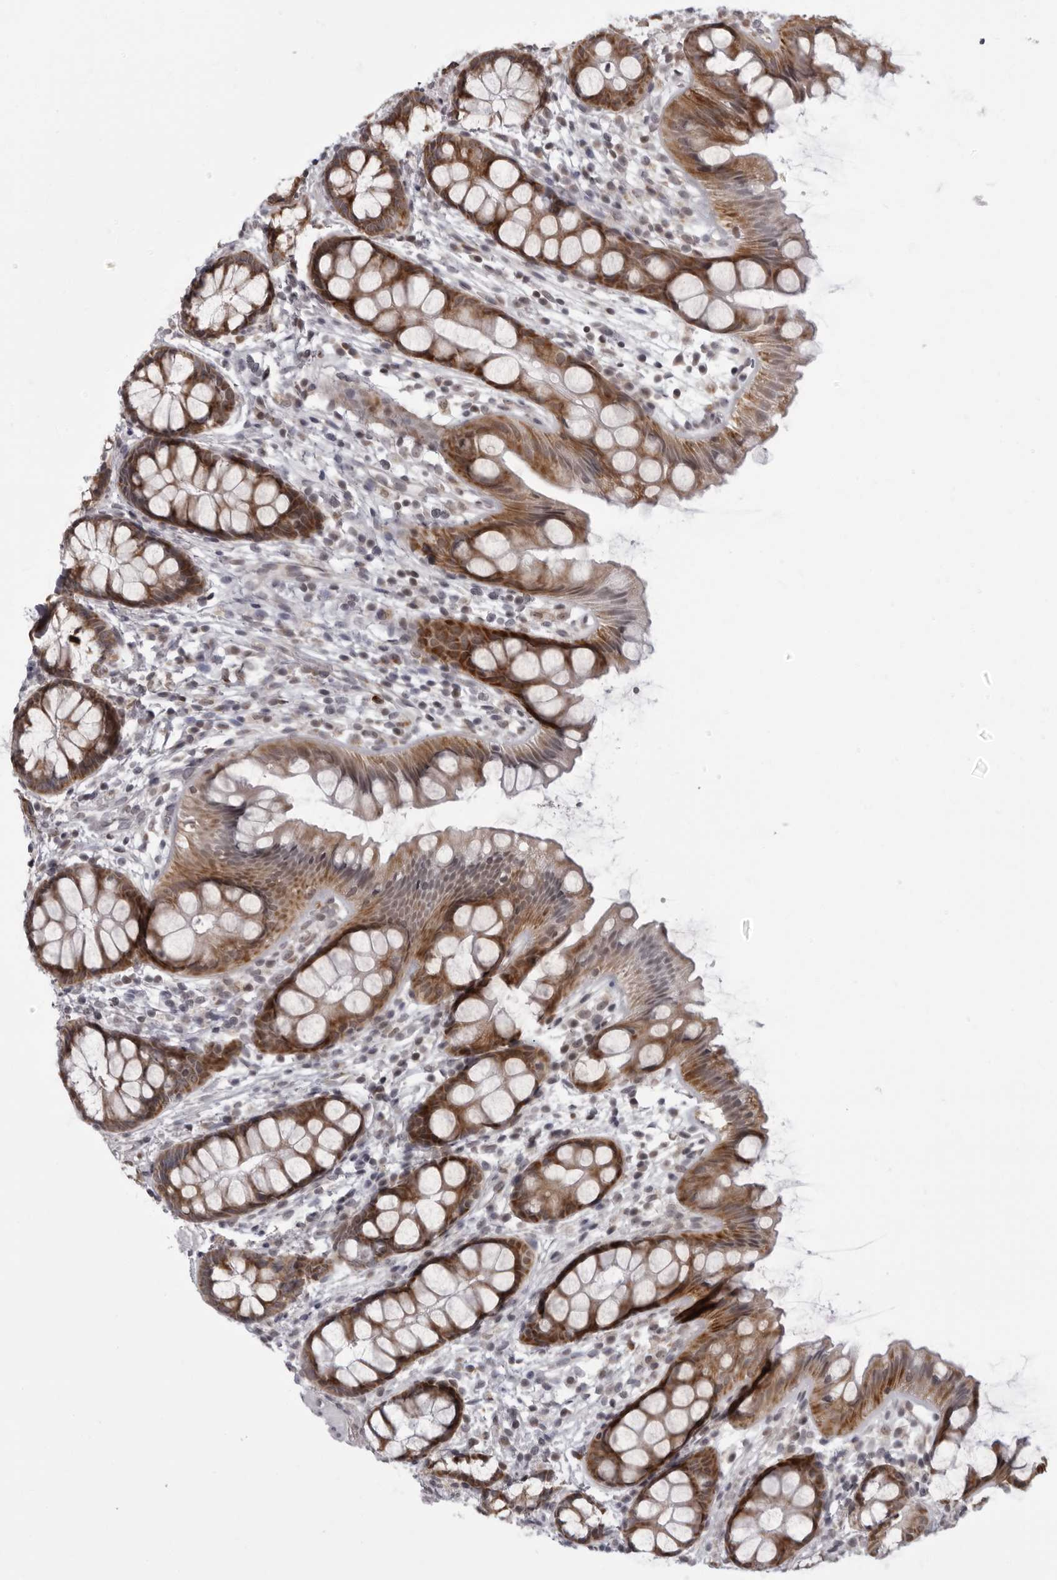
{"staining": {"intensity": "moderate", "quantity": ">75%", "location": "cytoplasmic/membranous"}, "tissue": "rectum", "cell_type": "Glandular cells", "image_type": "normal", "snomed": [{"axis": "morphology", "description": "Normal tissue, NOS"}, {"axis": "topography", "description": "Rectum"}], "caption": "Protein expression by immunohistochemistry exhibits moderate cytoplasmic/membranous positivity in about >75% of glandular cells in benign rectum.", "gene": "RTCA", "patient": {"sex": "female", "age": 65}}